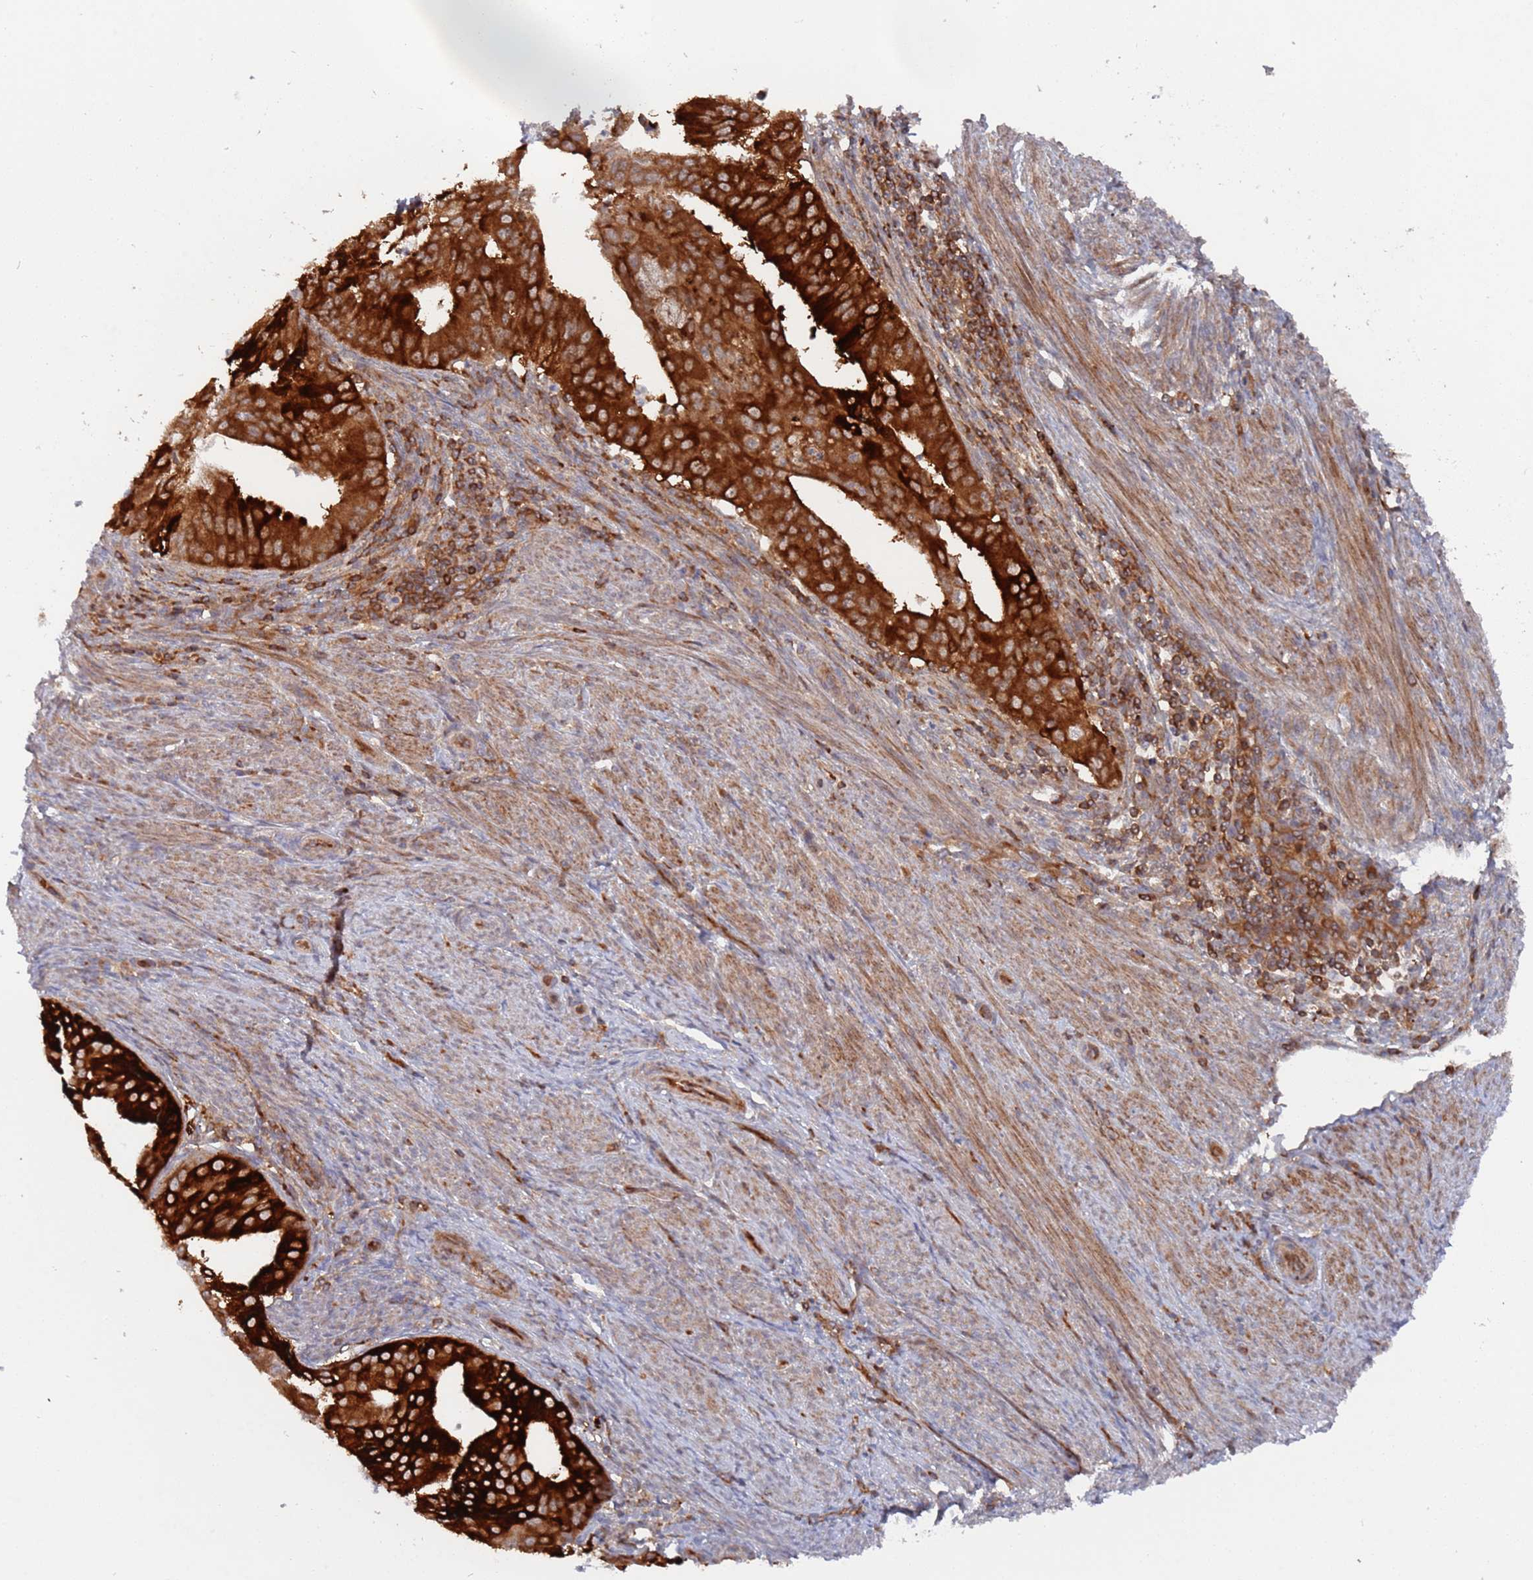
{"staining": {"intensity": "strong", "quantity": ">75%", "location": "cytoplasmic/membranous"}, "tissue": "endometrial cancer", "cell_type": "Tumor cells", "image_type": "cancer", "snomed": [{"axis": "morphology", "description": "Adenocarcinoma, NOS"}, {"axis": "topography", "description": "Endometrium"}], "caption": "This image shows immunohistochemistry staining of endometrial cancer, with high strong cytoplasmic/membranous expression in about >75% of tumor cells.", "gene": "DDX60", "patient": {"sex": "female", "age": 50}}